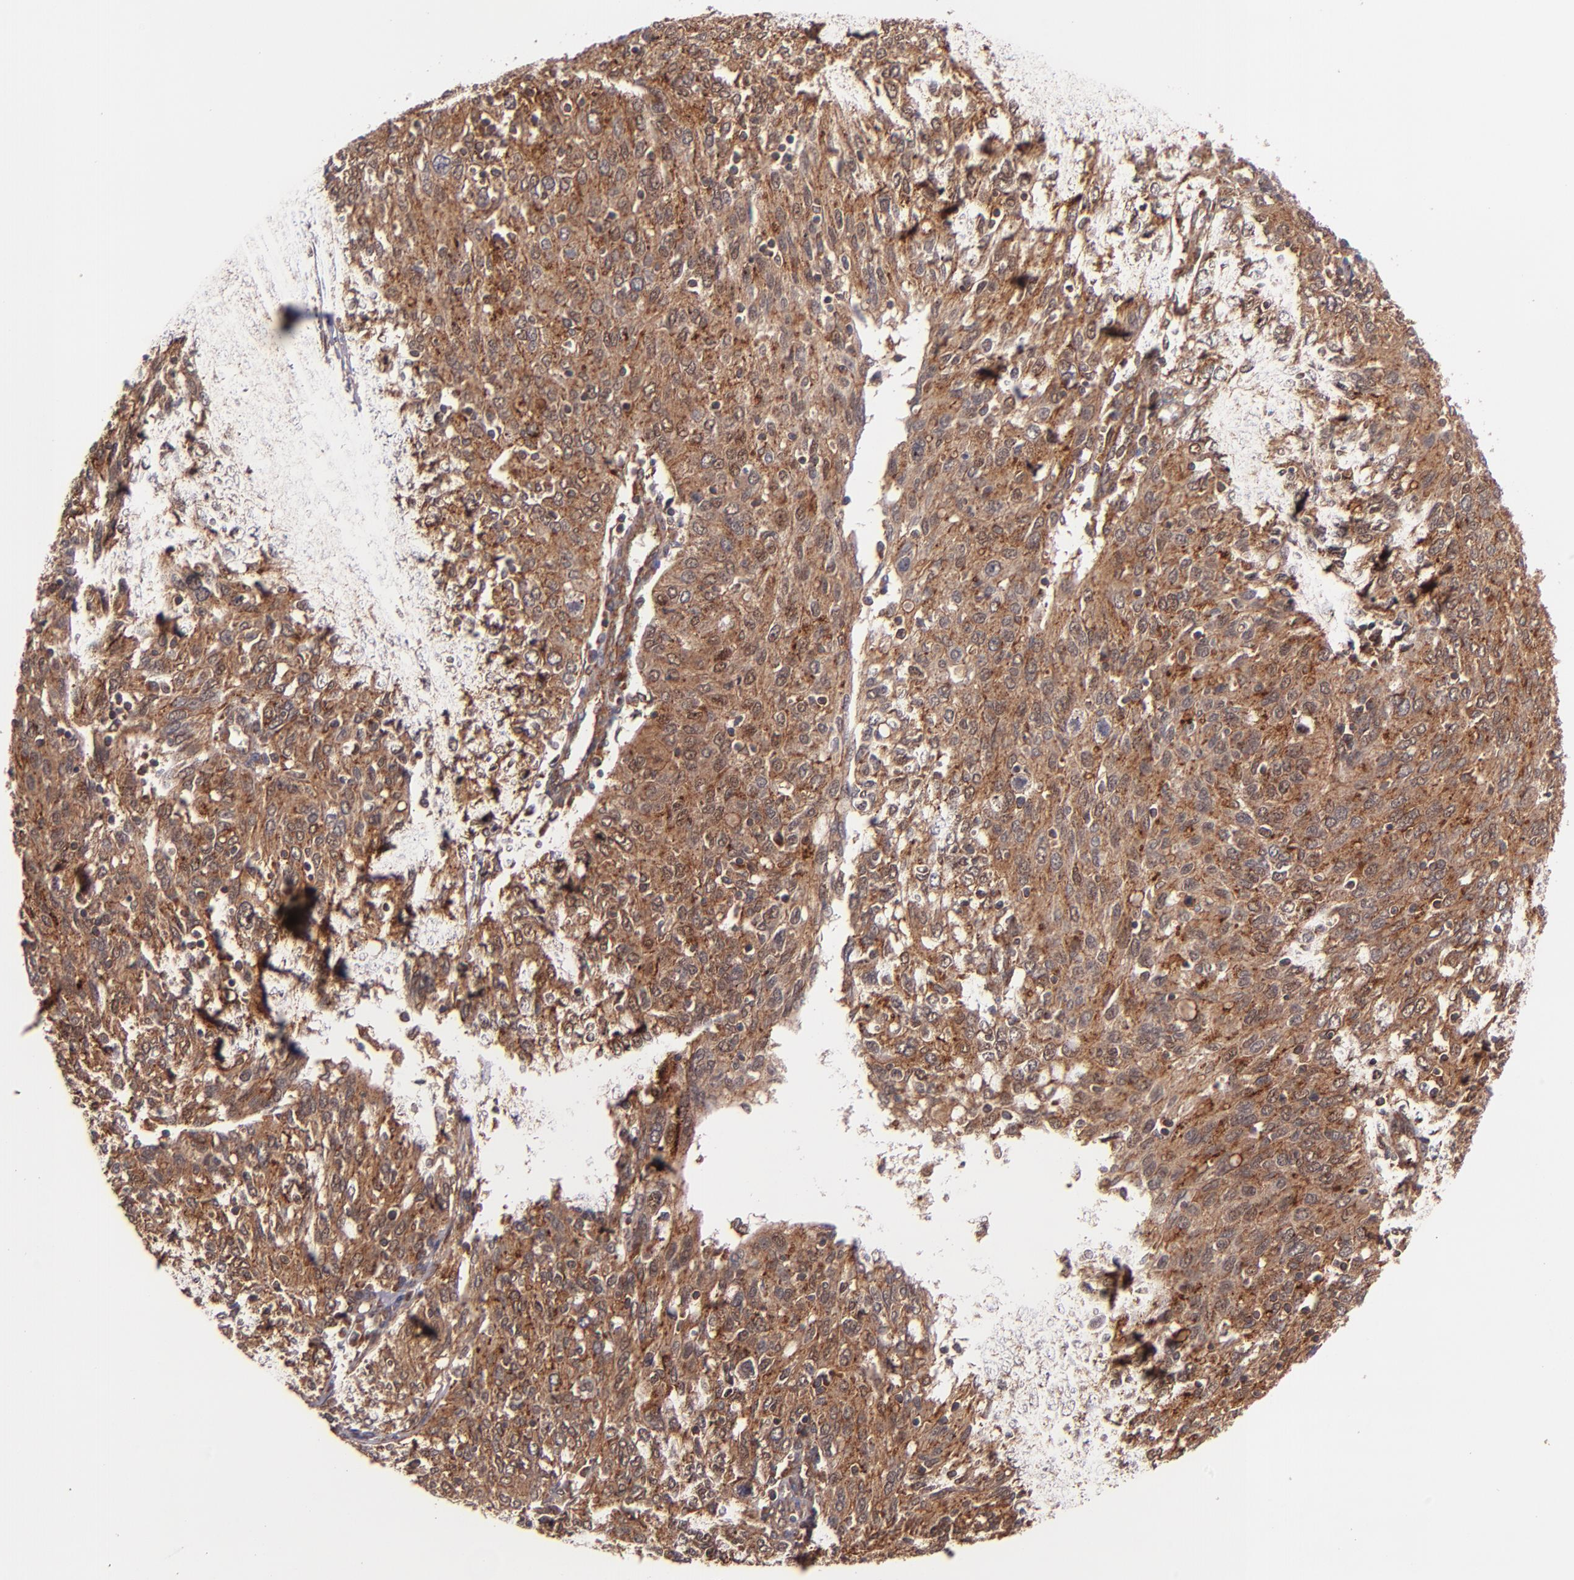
{"staining": {"intensity": "strong", "quantity": ">75%", "location": "cytoplasmic/membranous"}, "tissue": "ovarian cancer", "cell_type": "Tumor cells", "image_type": "cancer", "snomed": [{"axis": "morphology", "description": "Carcinoma, endometroid"}, {"axis": "topography", "description": "Ovary"}], "caption": "Immunohistochemical staining of human endometroid carcinoma (ovarian) shows high levels of strong cytoplasmic/membranous protein staining in approximately >75% of tumor cells. (Stains: DAB (3,3'-diaminobenzidine) in brown, nuclei in blue, Microscopy: brightfield microscopy at high magnification).", "gene": "STX8", "patient": {"sex": "female", "age": 50}}